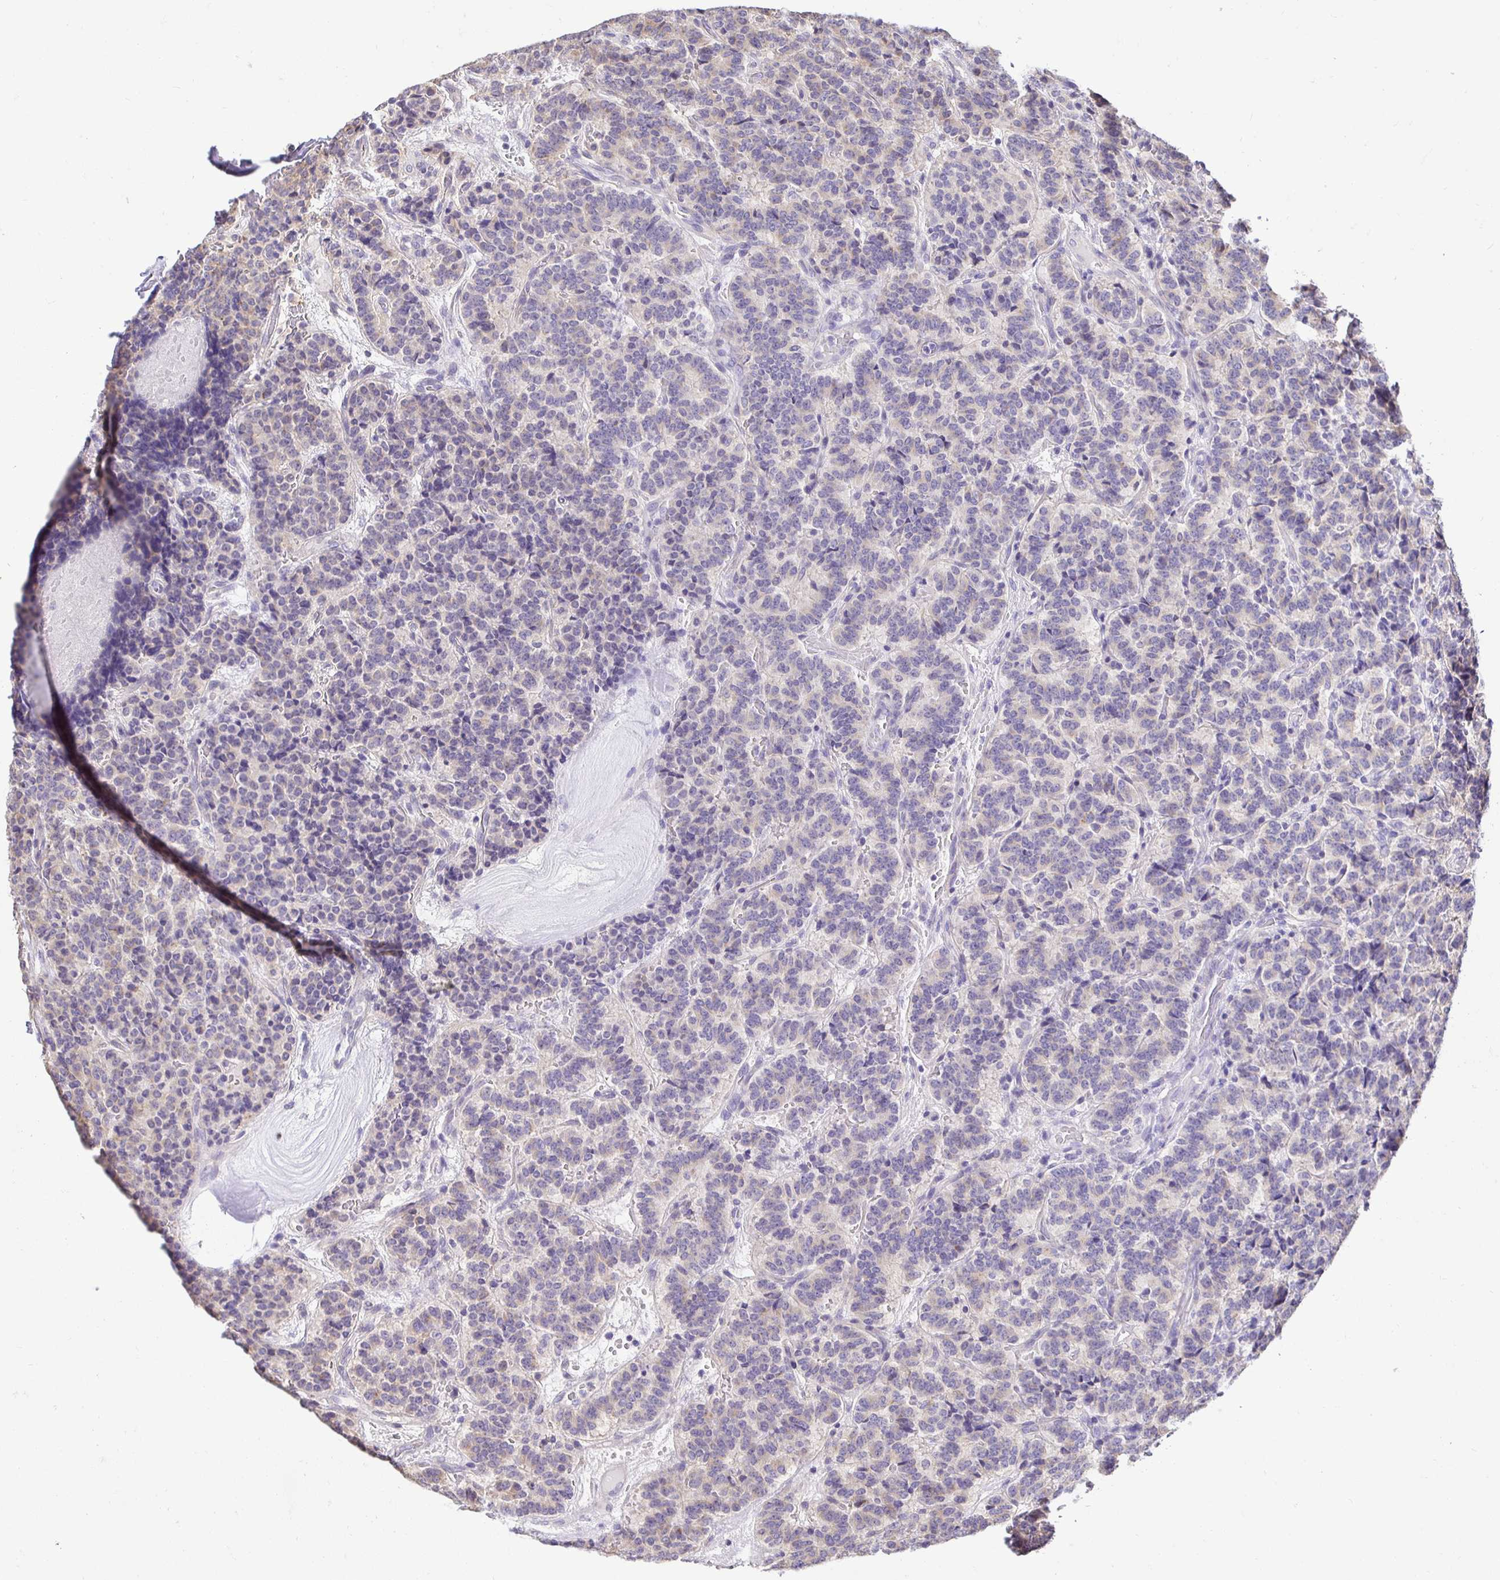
{"staining": {"intensity": "negative", "quantity": "none", "location": "none"}, "tissue": "carcinoid", "cell_type": "Tumor cells", "image_type": "cancer", "snomed": [{"axis": "morphology", "description": "Carcinoid, malignant, NOS"}, {"axis": "topography", "description": "Pancreas"}], "caption": "Immunohistochemistry of human malignant carcinoid shows no staining in tumor cells.", "gene": "SLC9A1", "patient": {"sex": "male", "age": 36}}